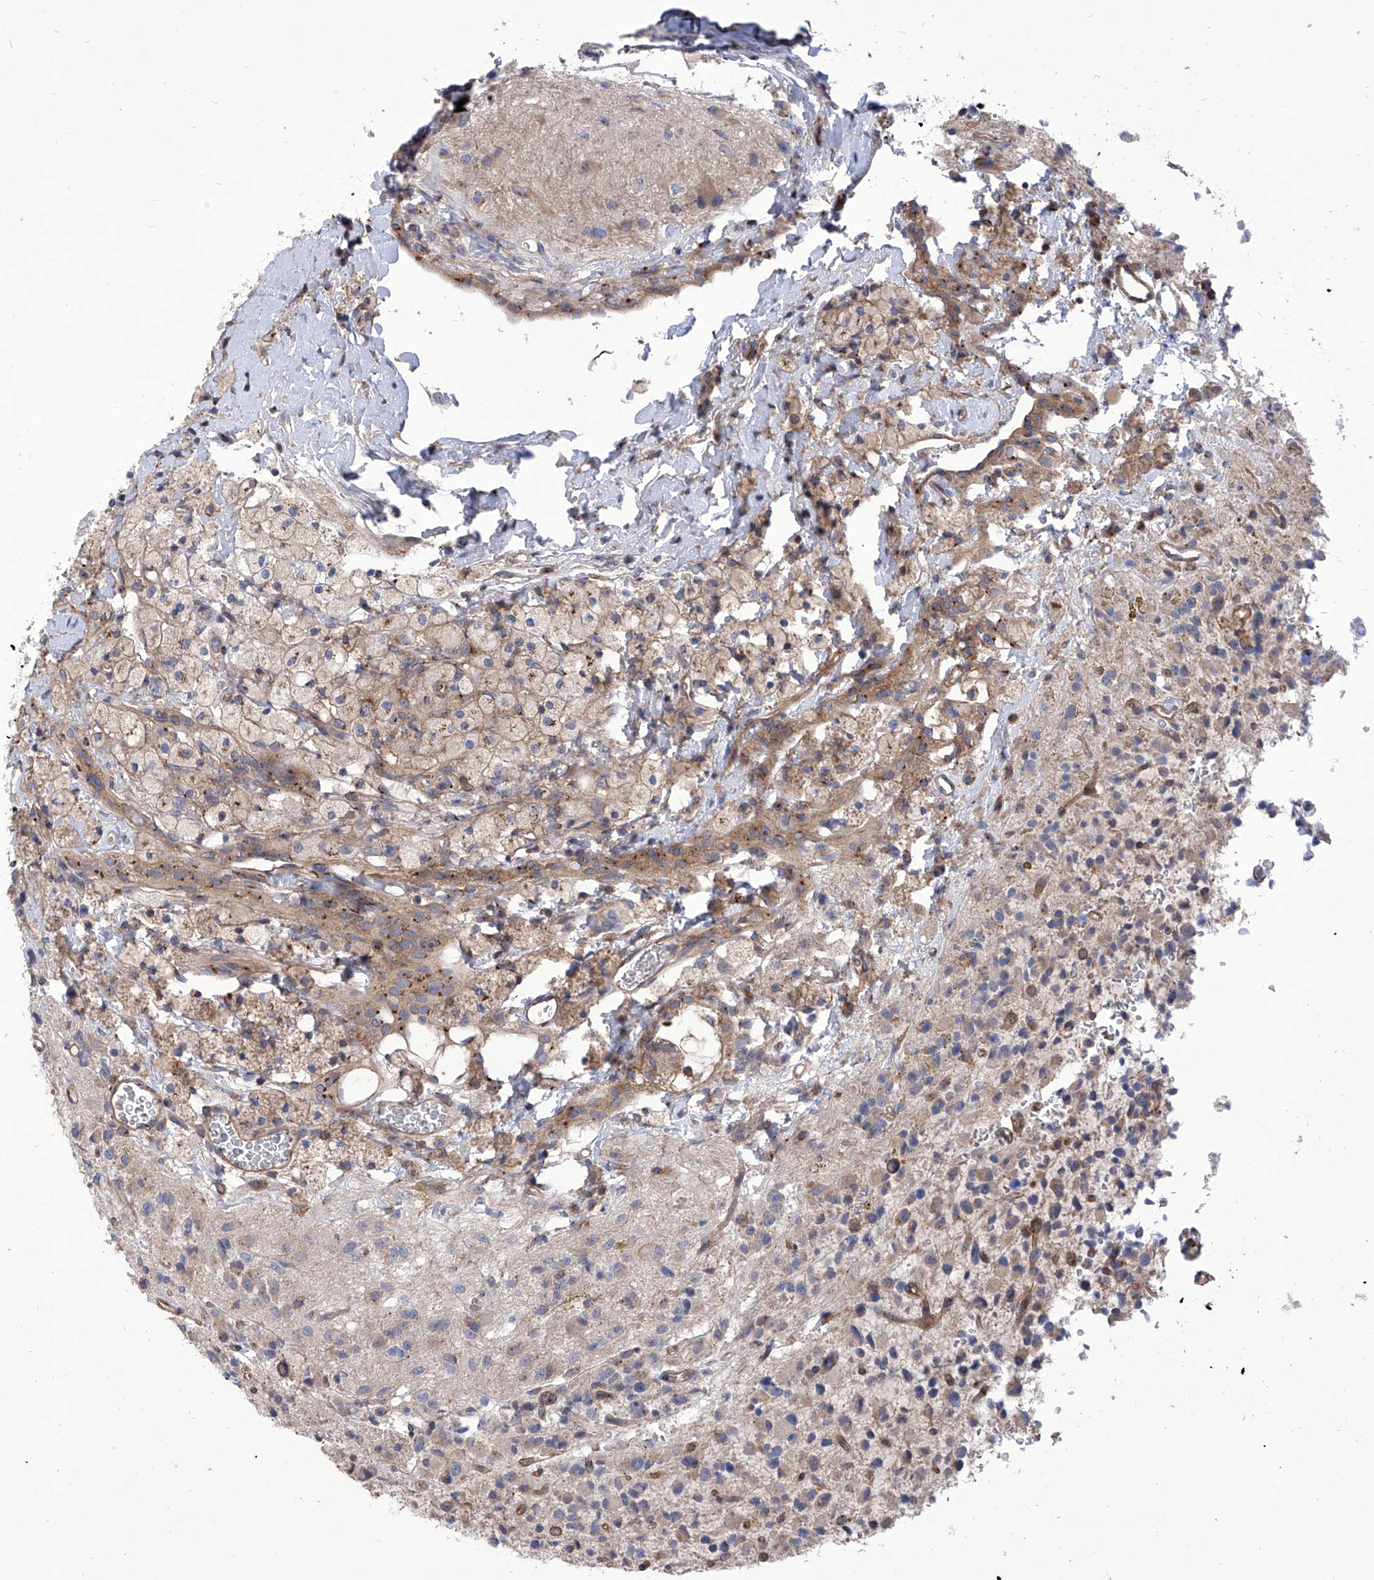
{"staining": {"intensity": "weak", "quantity": "<25%", "location": "cytoplasmic/membranous"}, "tissue": "glioma", "cell_type": "Tumor cells", "image_type": "cancer", "snomed": [{"axis": "morphology", "description": "Glioma, malignant, High grade"}, {"axis": "topography", "description": "Brain"}], "caption": "A photomicrograph of human malignant high-grade glioma is negative for staining in tumor cells.", "gene": "TJAP1", "patient": {"sex": "male", "age": 34}}